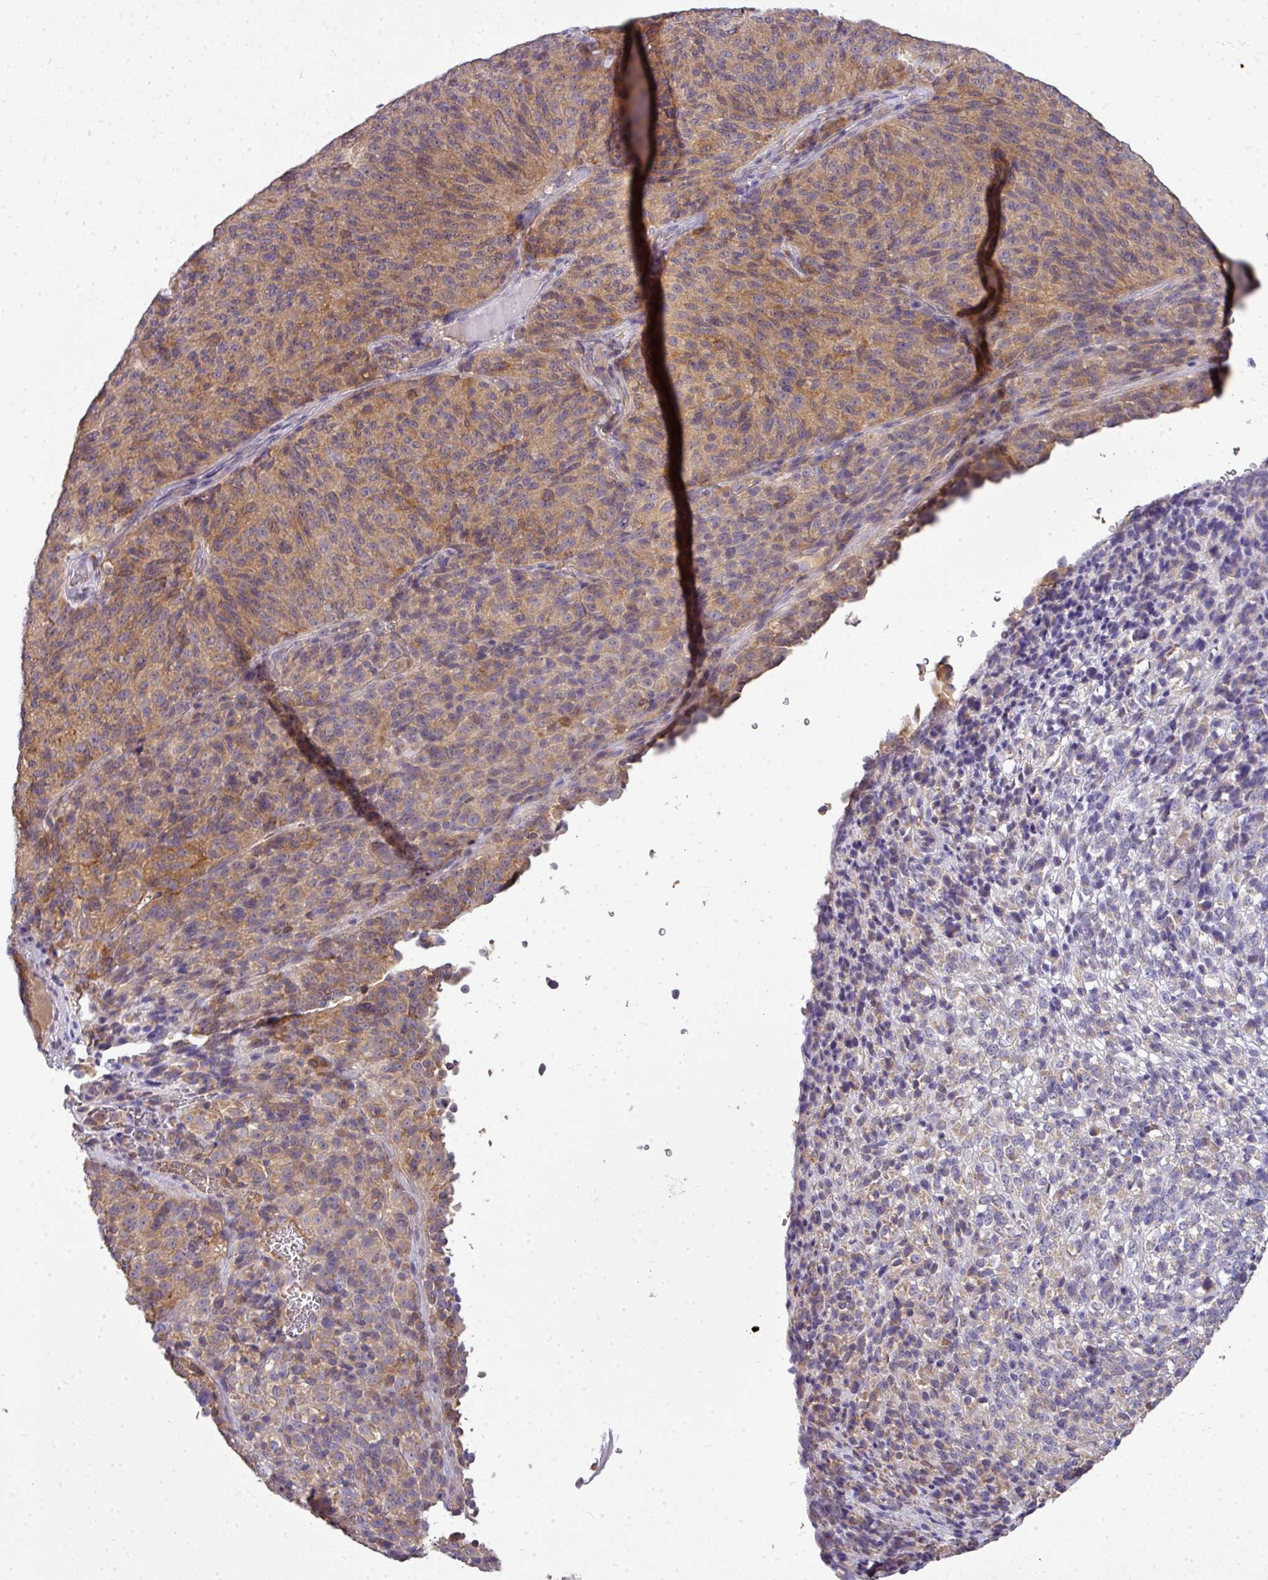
{"staining": {"intensity": "moderate", "quantity": "25%-75%", "location": "cytoplasmic/membranous"}, "tissue": "melanoma", "cell_type": "Tumor cells", "image_type": "cancer", "snomed": [{"axis": "morphology", "description": "Malignant melanoma, Metastatic site"}, {"axis": "topography", "description": "Brain"}], "caption": "Human melanoma stained with a protein marker shows moderate staining in tumor cells.", "gene": "STAT5A", "patient": {"sex": "female", "age": 56}}